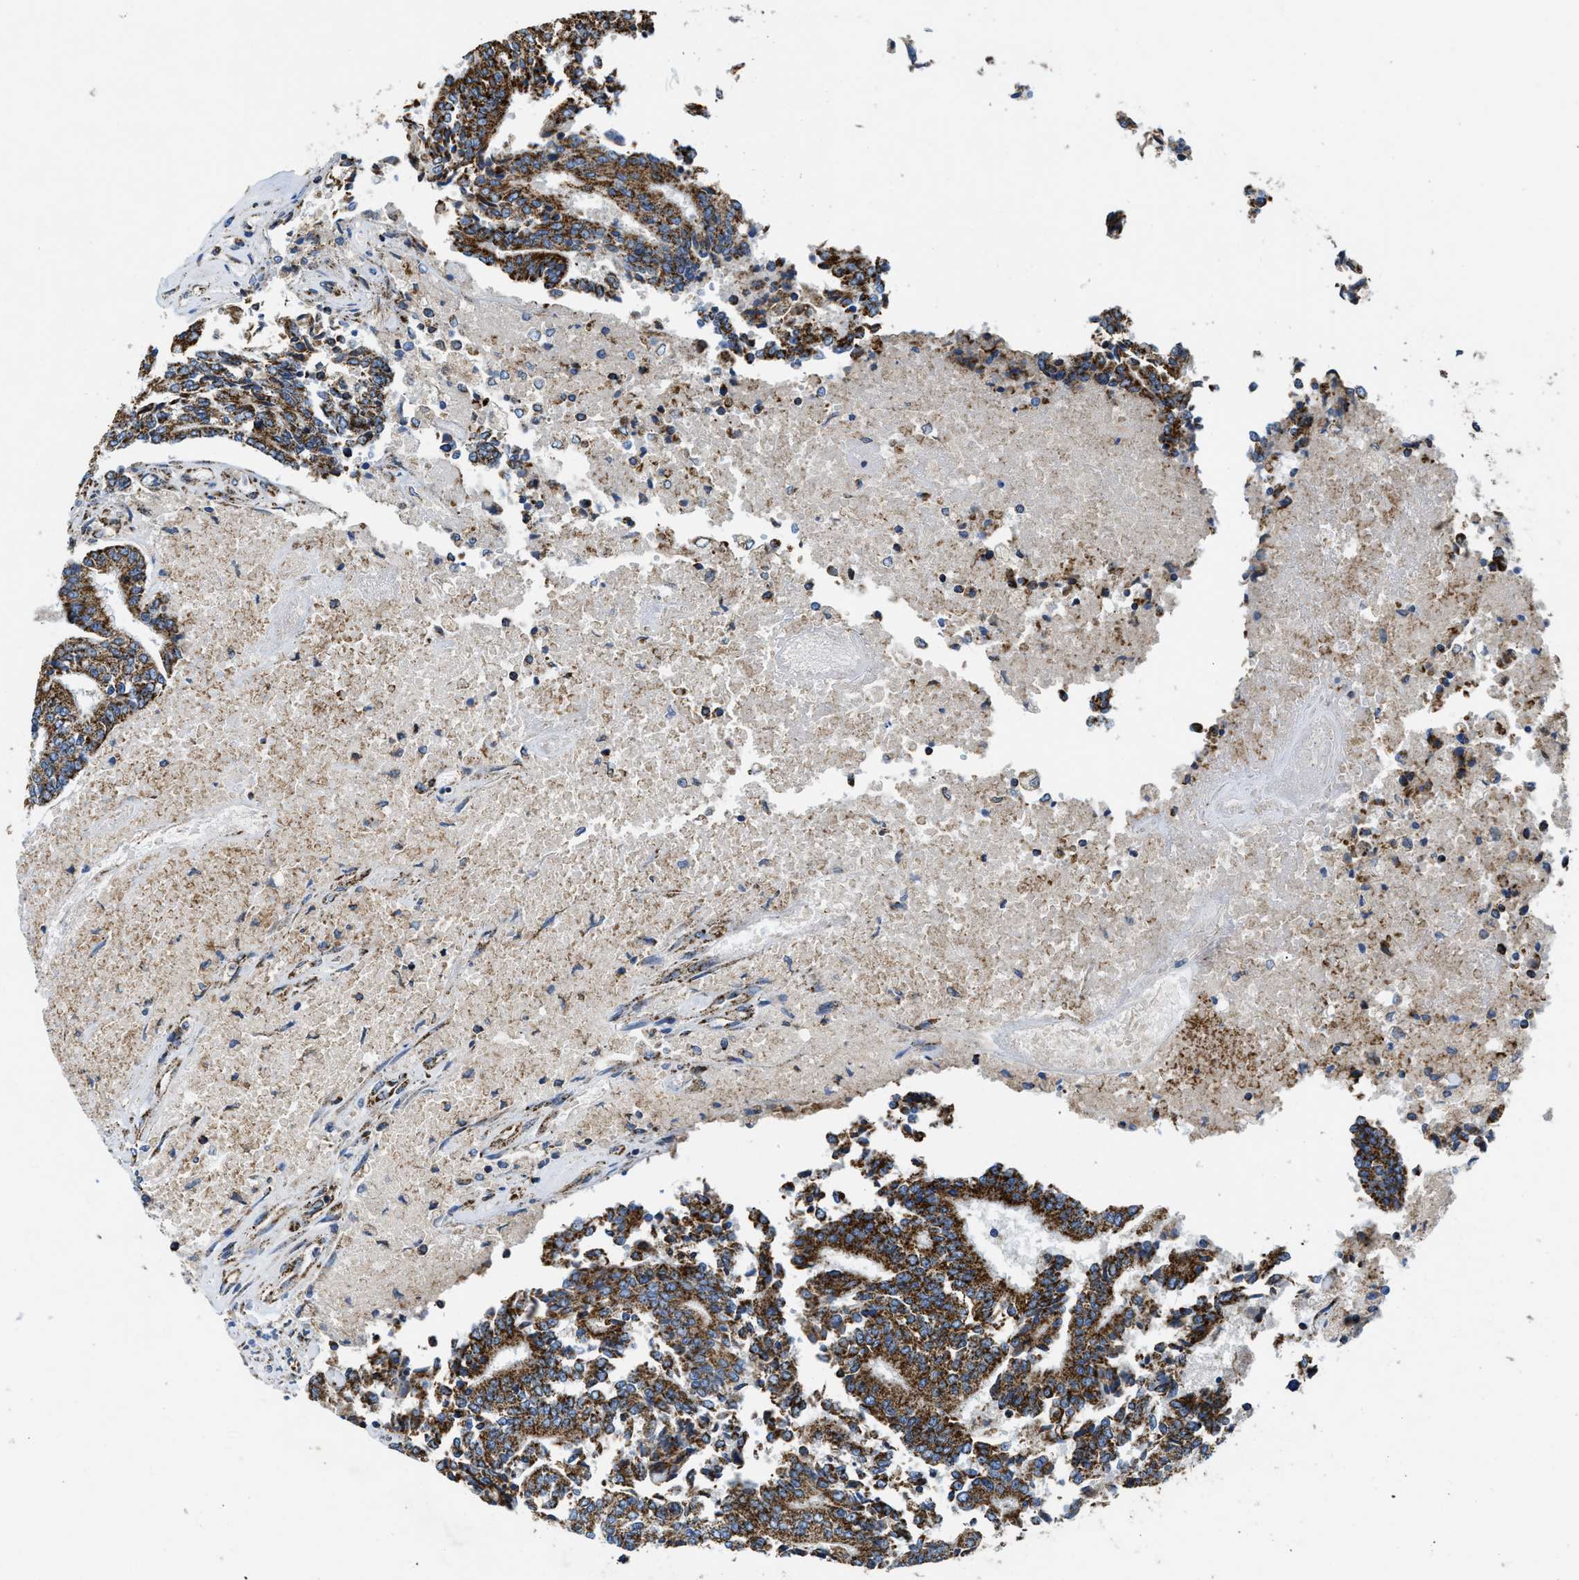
{"staining": {"intensity": "strong", "quantity": ">75%", "location": "cytoplasmic/membranous"}, "tissue": "prostate cancer", "cell_type": "Tumor cells", "image_type": "cancer", "snomed": [{"axis": "morphology", "description": "Normal tissue, NOS"}, {"axis": "morphology", "description": "Adenocarcinoma, High grade"}, {"axis": "topography", "description": "Prostate"}, {"axis": "topography", "description": "Seminal veicle"}], "caption": "Prostate cancer (adenocarcinoma (high-grade)) stained for a protein exhibits strong cytoplasmic/membranous positivity in tumor cells.", "gene": "STK33", "patient": {"sex": "male", "age": 55}}